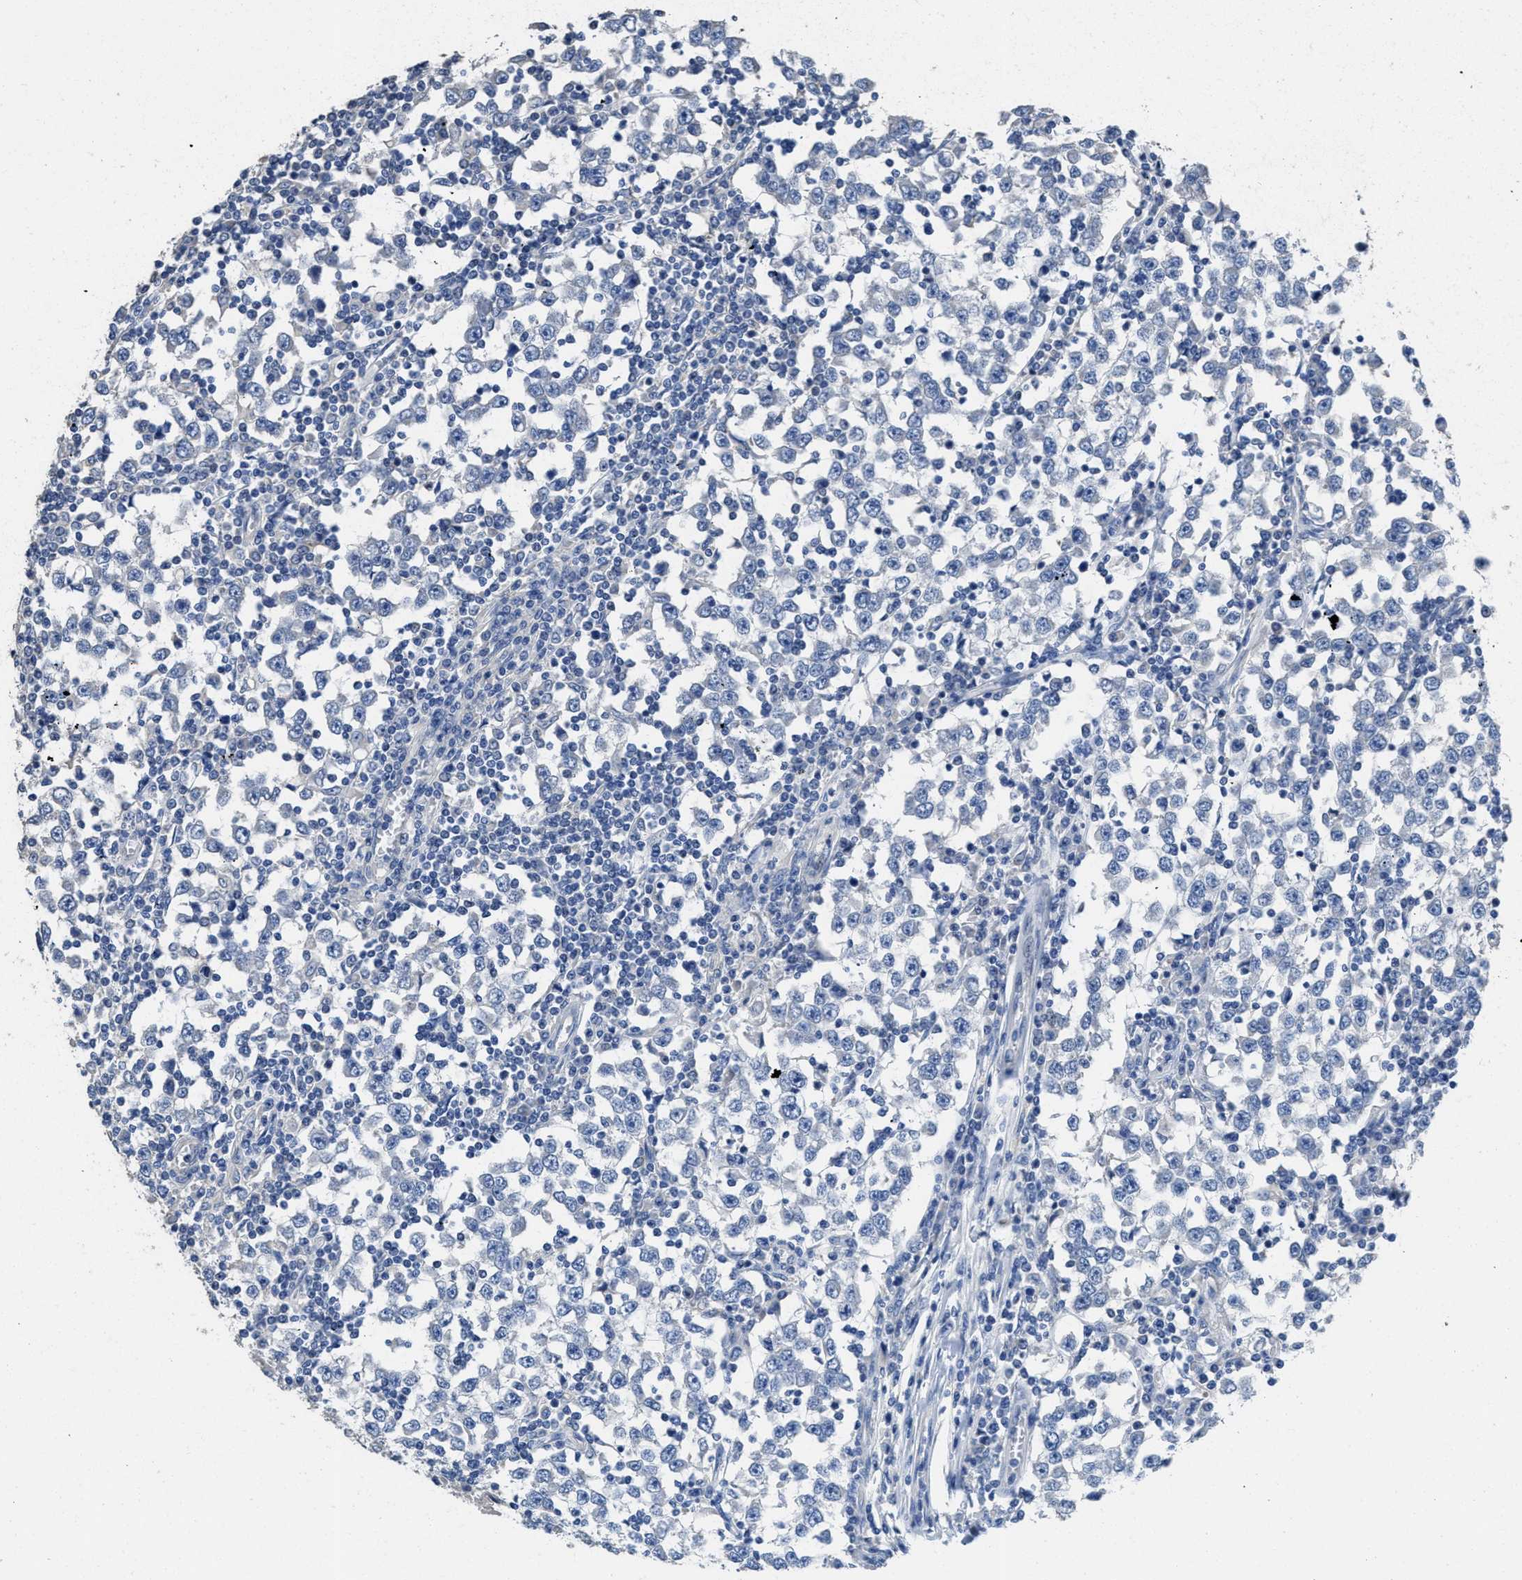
{"staining": {"intensity": "negative", "quantity": "none", "location": "none"}, "tissue": "testis cancer", "cell_type": "Tumor cells", "image_type": "cancer", "snomed": [{"axis": "morphology", "description": "Seminoma, NOS"}, {"axis": "topography", "description": "Testis"}], "caption": "An image of seminoma (testis) stained for a protein displays no brown staining in tumor cells.", "gene": "CA9", "patient": {"sex": "male", "age": 65}}